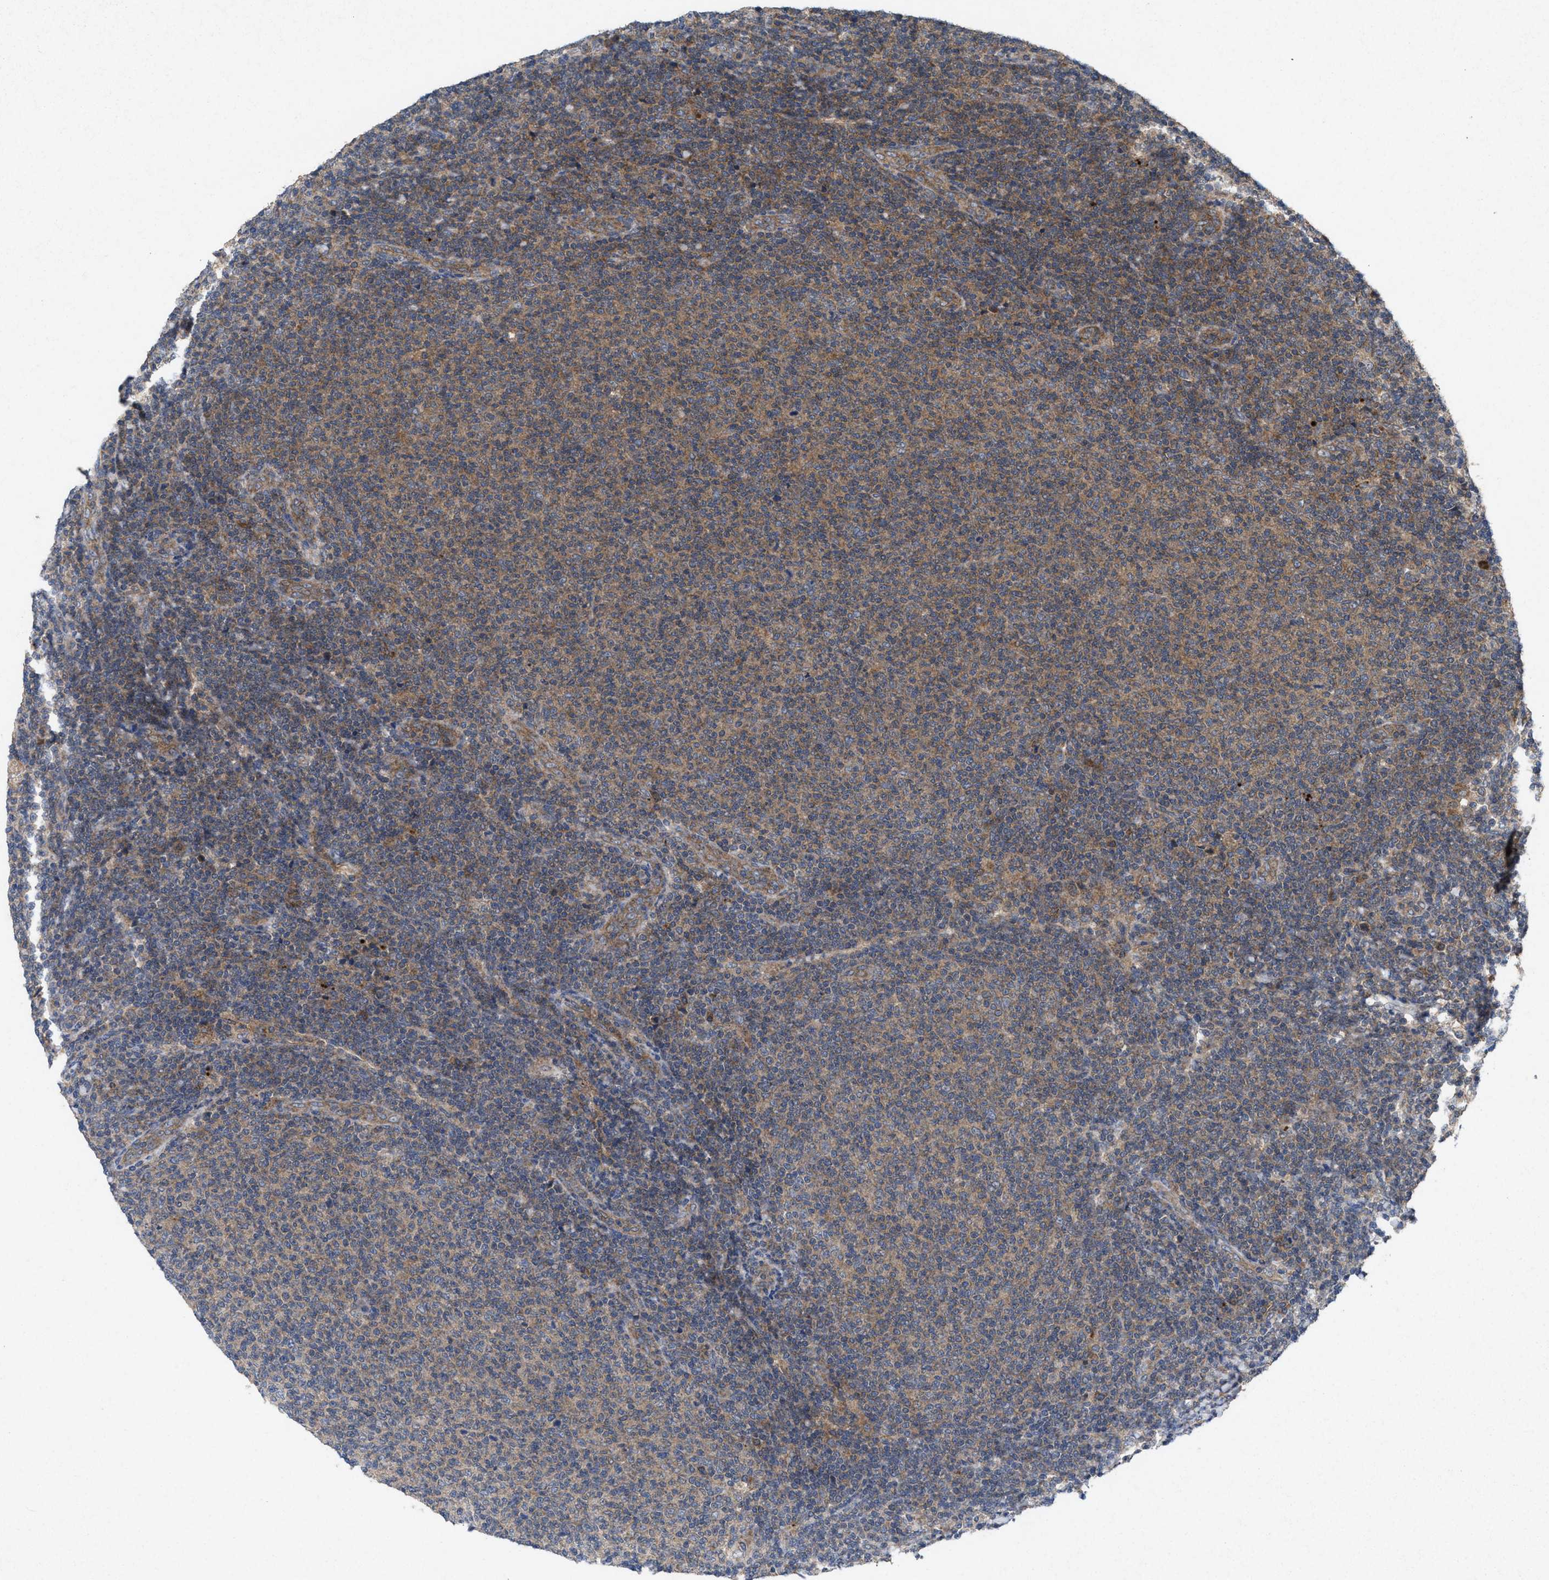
{"staining": {"intensity": "weak", "quantity": ">75%", "location": "cytoplasmic/membranous"}, "tissue": "lymphoma", "cell_type": "Tumor cells", "image_type": "cancer", "snomed": [{"axis": "morphology", "description": "Malignant lymphoma, non-Hodgkin's type, Low grade"}, {"axis": "topography", "description": "Lymph node"}], "caption": "IHC staining of low-grade malignant lymphoma, non-Hodgkin's type, which demonstrates low levels of weak cytoplasmic/membranous positivity in about >75% of tumor cells indicating weak cytoplasmic/membranous protein expression. The staining was performed using DAB (3,3'-diaminobenzidine) (brown) for protein detection and nuclei were counterstained in hematoxylin (blue).", "gene": "MSI2", "patient": {"sex": "male", "age": 66}}